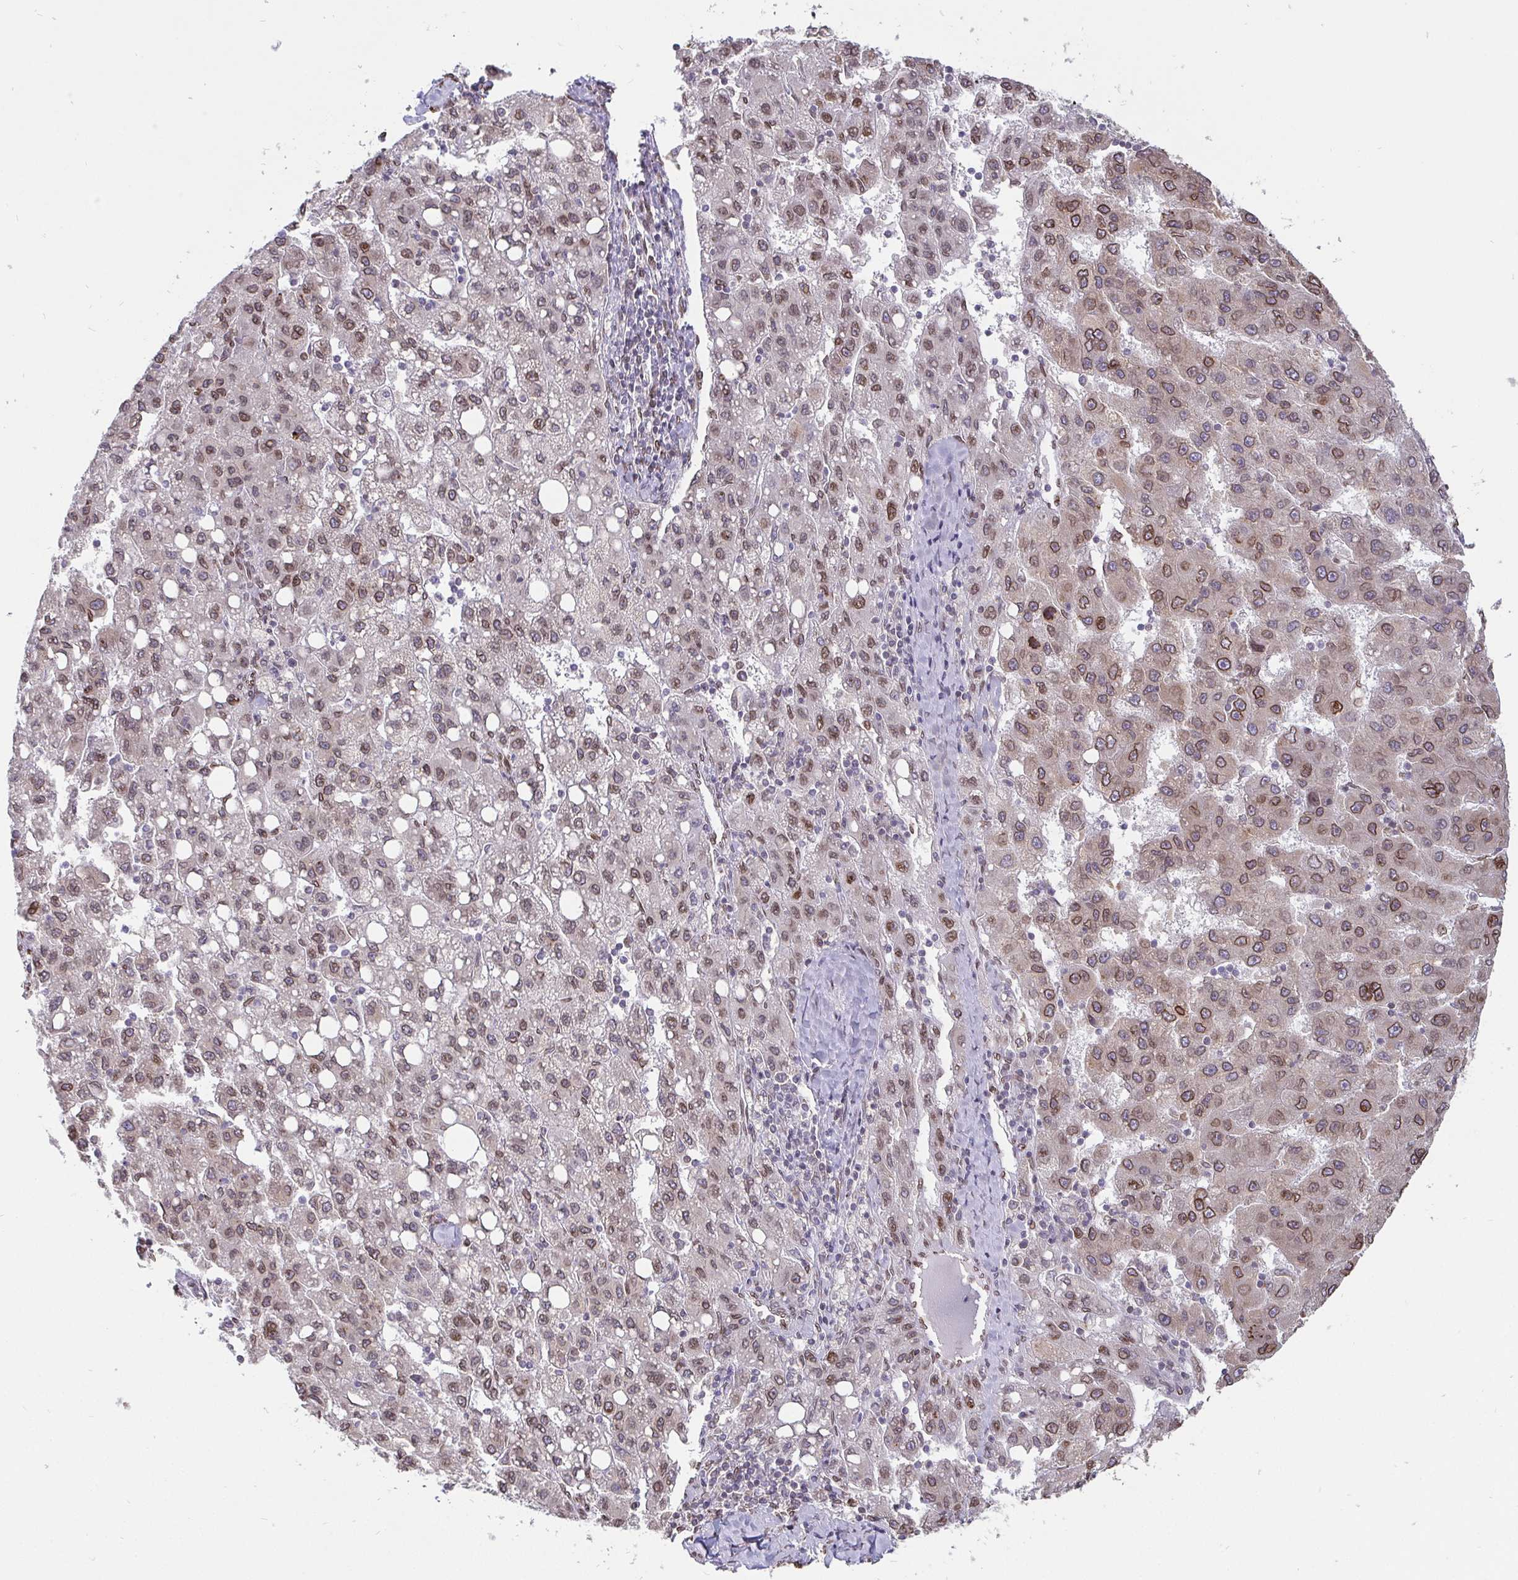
{"staining": {"intensity": "weak", "quantity": ">75%", "location": "cytoplasmic/membranous,nuclear"}, "tissue": "liver cancer", "cell_type": "Tumor cells", "image_type": "cancer", "snomed": [{"axis": "morphology", "description": "Carcinoma, Hepatocellular, NOS"}, {"axis": "topography", "description": "Liver"}], "caption": "Liver hepatocellular carcinoma was stained to show a protein in brown. There is low levels of weak cytoplasmic/membranous and nuclear positivity in about >75% of tumor cells.", "gene": "EMD", "patient": {"sex": "female", "age": 82}}